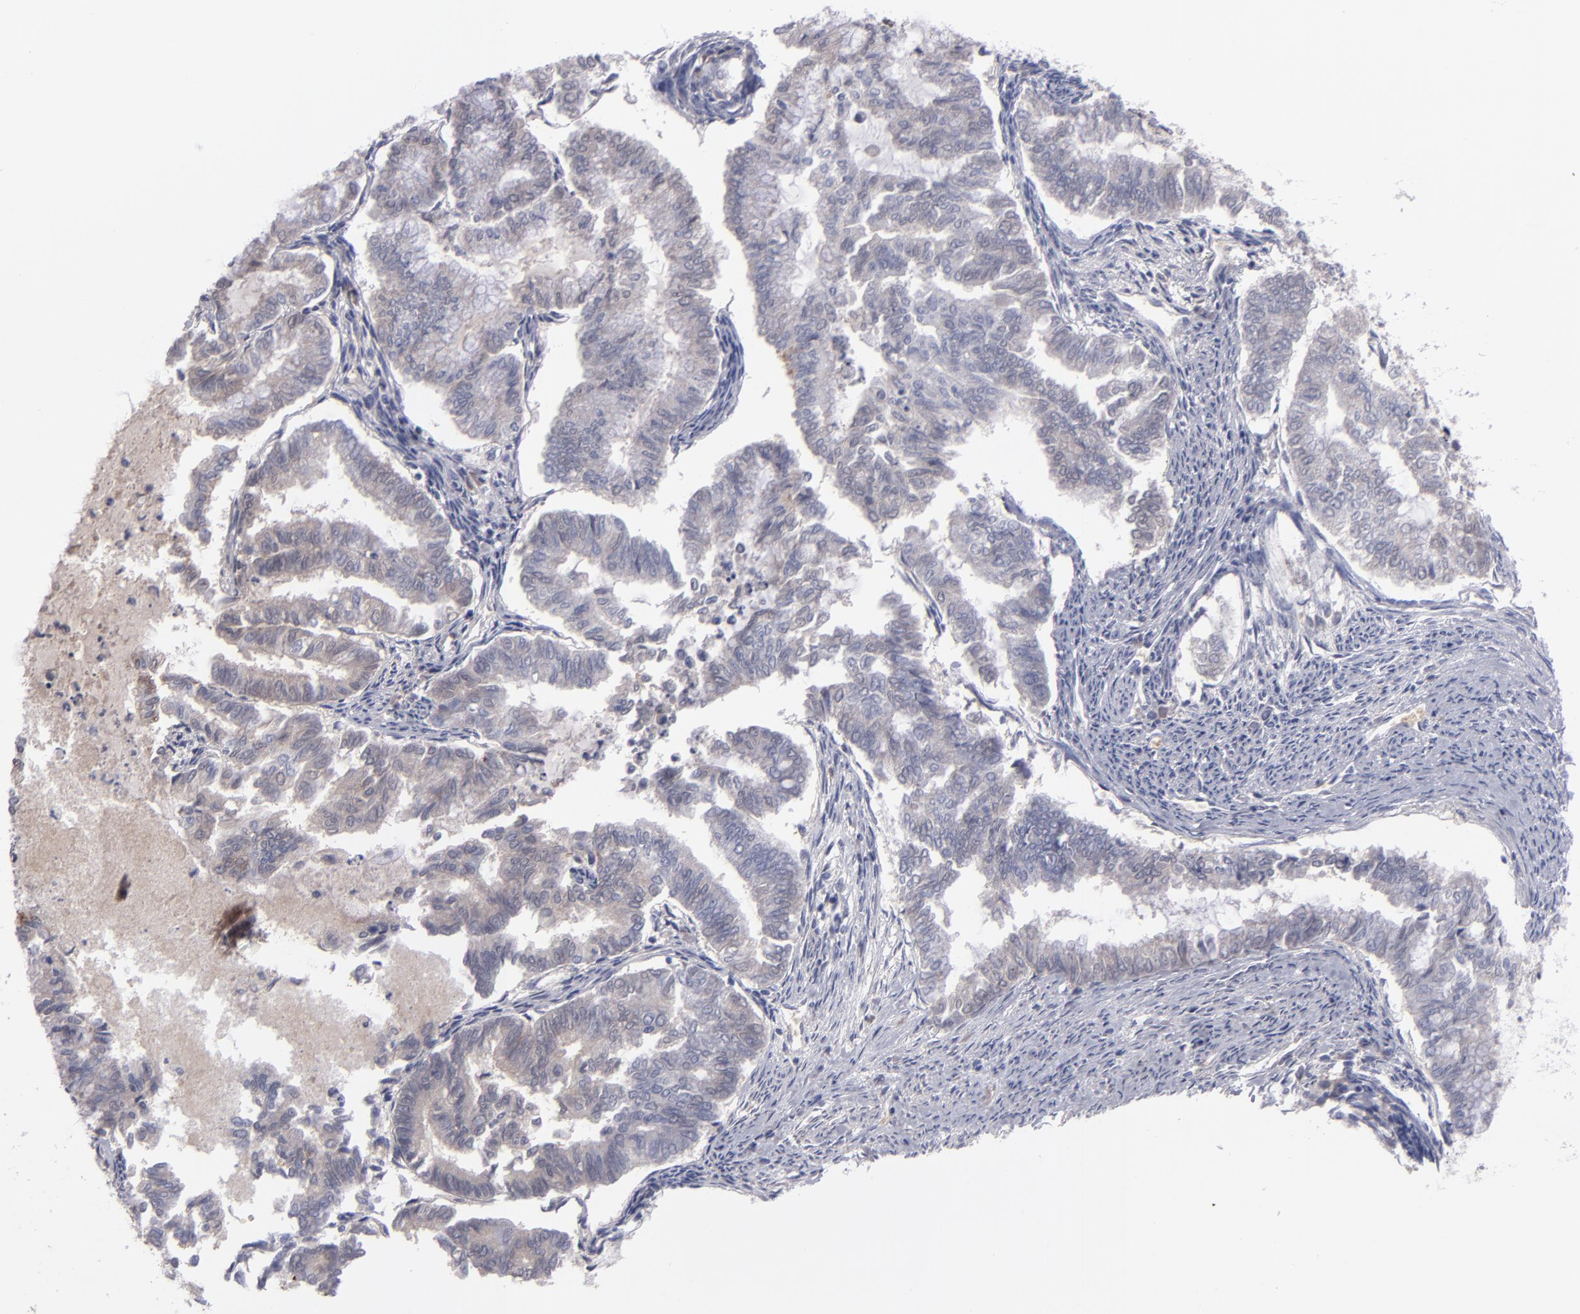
{"staining": {"intensity": "weak", "quantity": "<25%", "location": "cytoplasmic/membranous"}, "tissue": "endometrial cancer", "cell_type": "Tumor cells", "image_type": "cancer", "snomed": [{"axis": "morphology", "description": "Adenocarcinoma, NOS"}, {"axis": "topography", "description": "Endometrium"}], "caption": "The IHC histopathology image has no significant expression in tumor cells of adenocarcinoma (endometrial) tissue. (DAB immunohistochemistry, high magnification).", "gene": "ITIH4", "patient": {"sex": "female", "age": 79}}